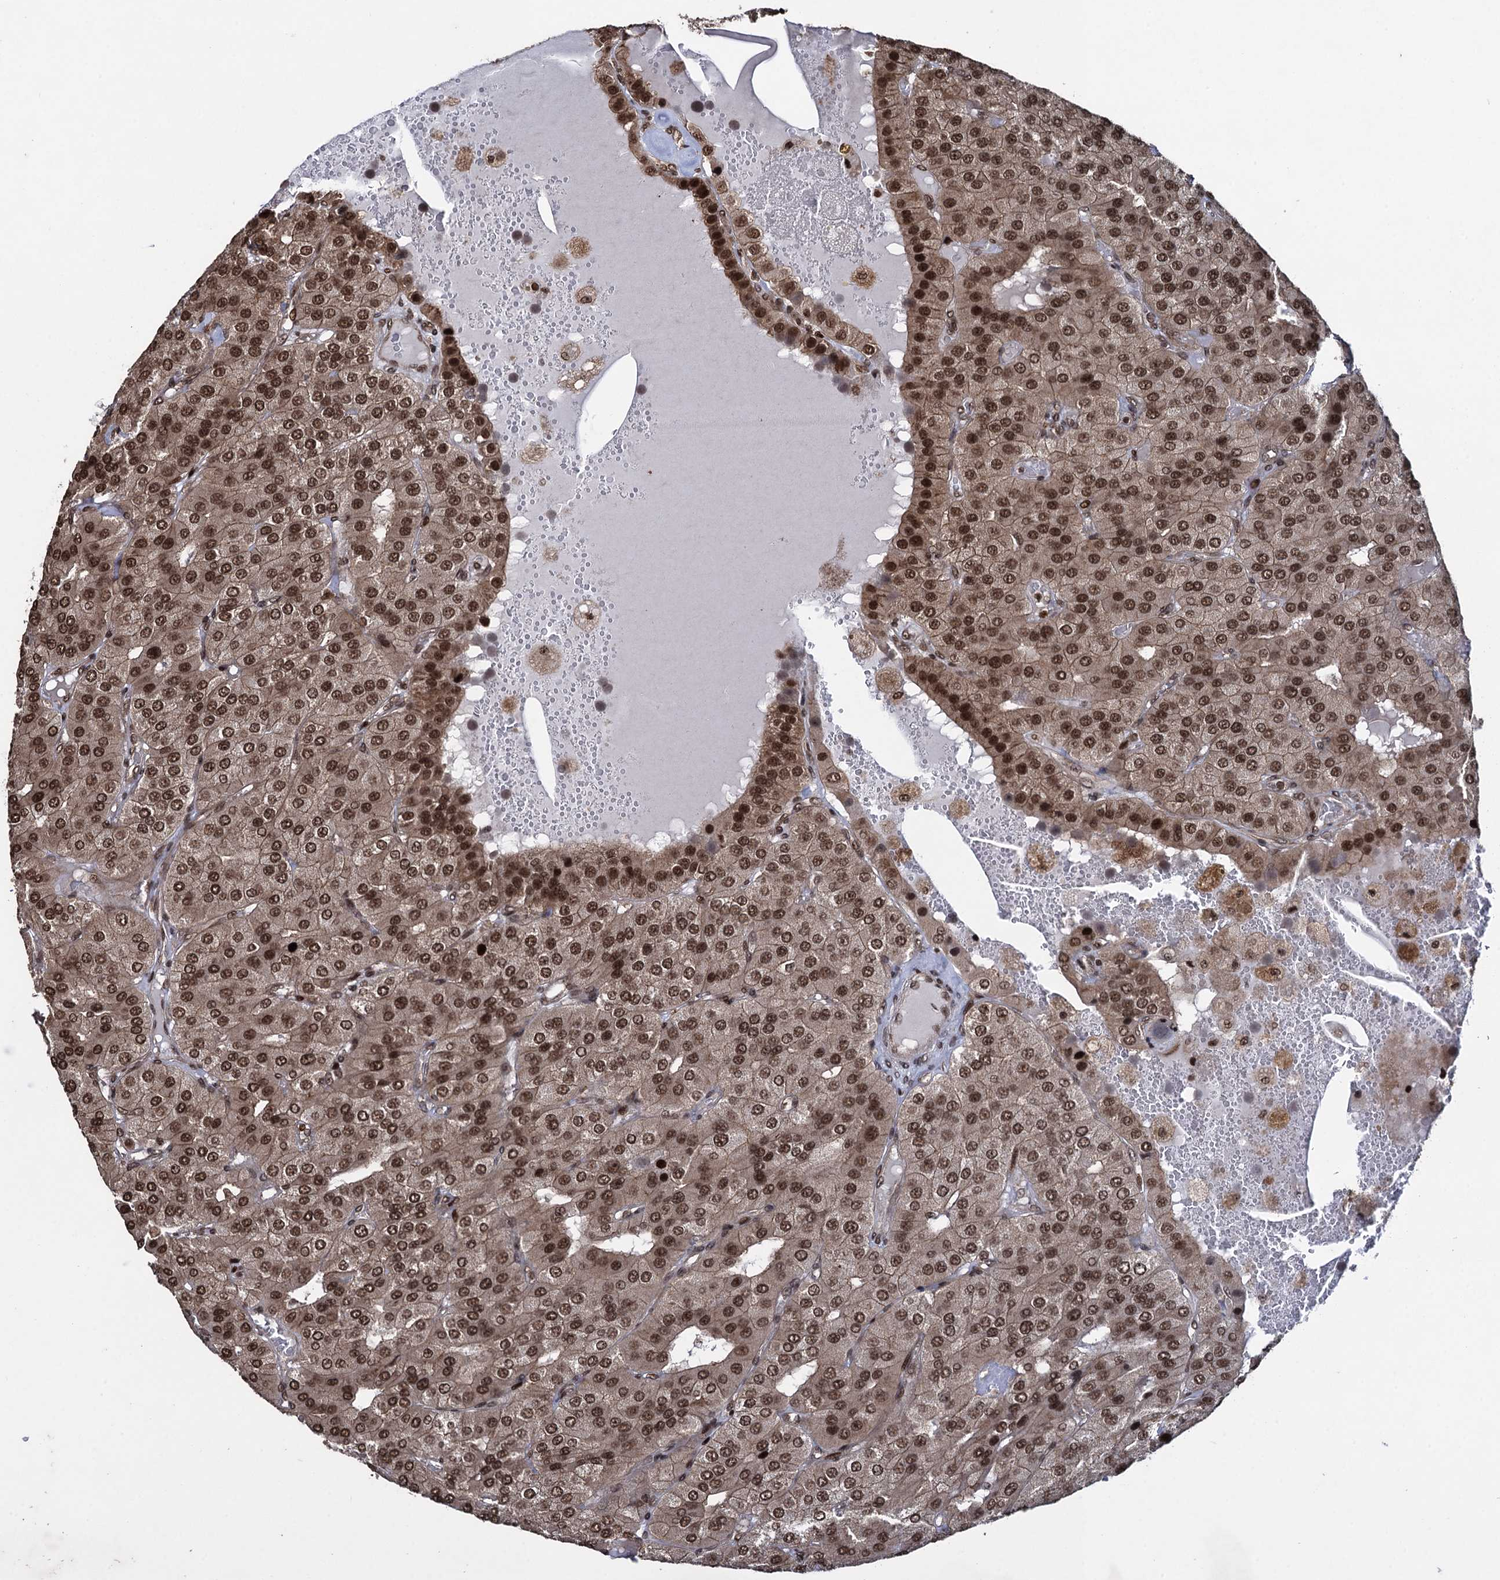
{"staining": {"intensity": "moderate", "quantity": ">75%", "location": "cytoplasmic/membranous,nuclear"}, "tissue": "parathyroid gland", "cell_type": "Glandular cells", "image_type": "normal", "snomed": [{"axis": "morphology", "description": "Normal tissue, NOS"}, {"axis": "morphology", "description": "Adenoma, NOS"}, {"axis": "topography", "description": "Parathyroid gland"}], "caption": "IHC (DAB) staining of normal parathyroid gland reveals moderate cytoplasmic/membranous,nuclear protein expression in about >75% of glandular cells.", "gene": "ZNF169", "patient": {"sex": "female", "age": 86}}